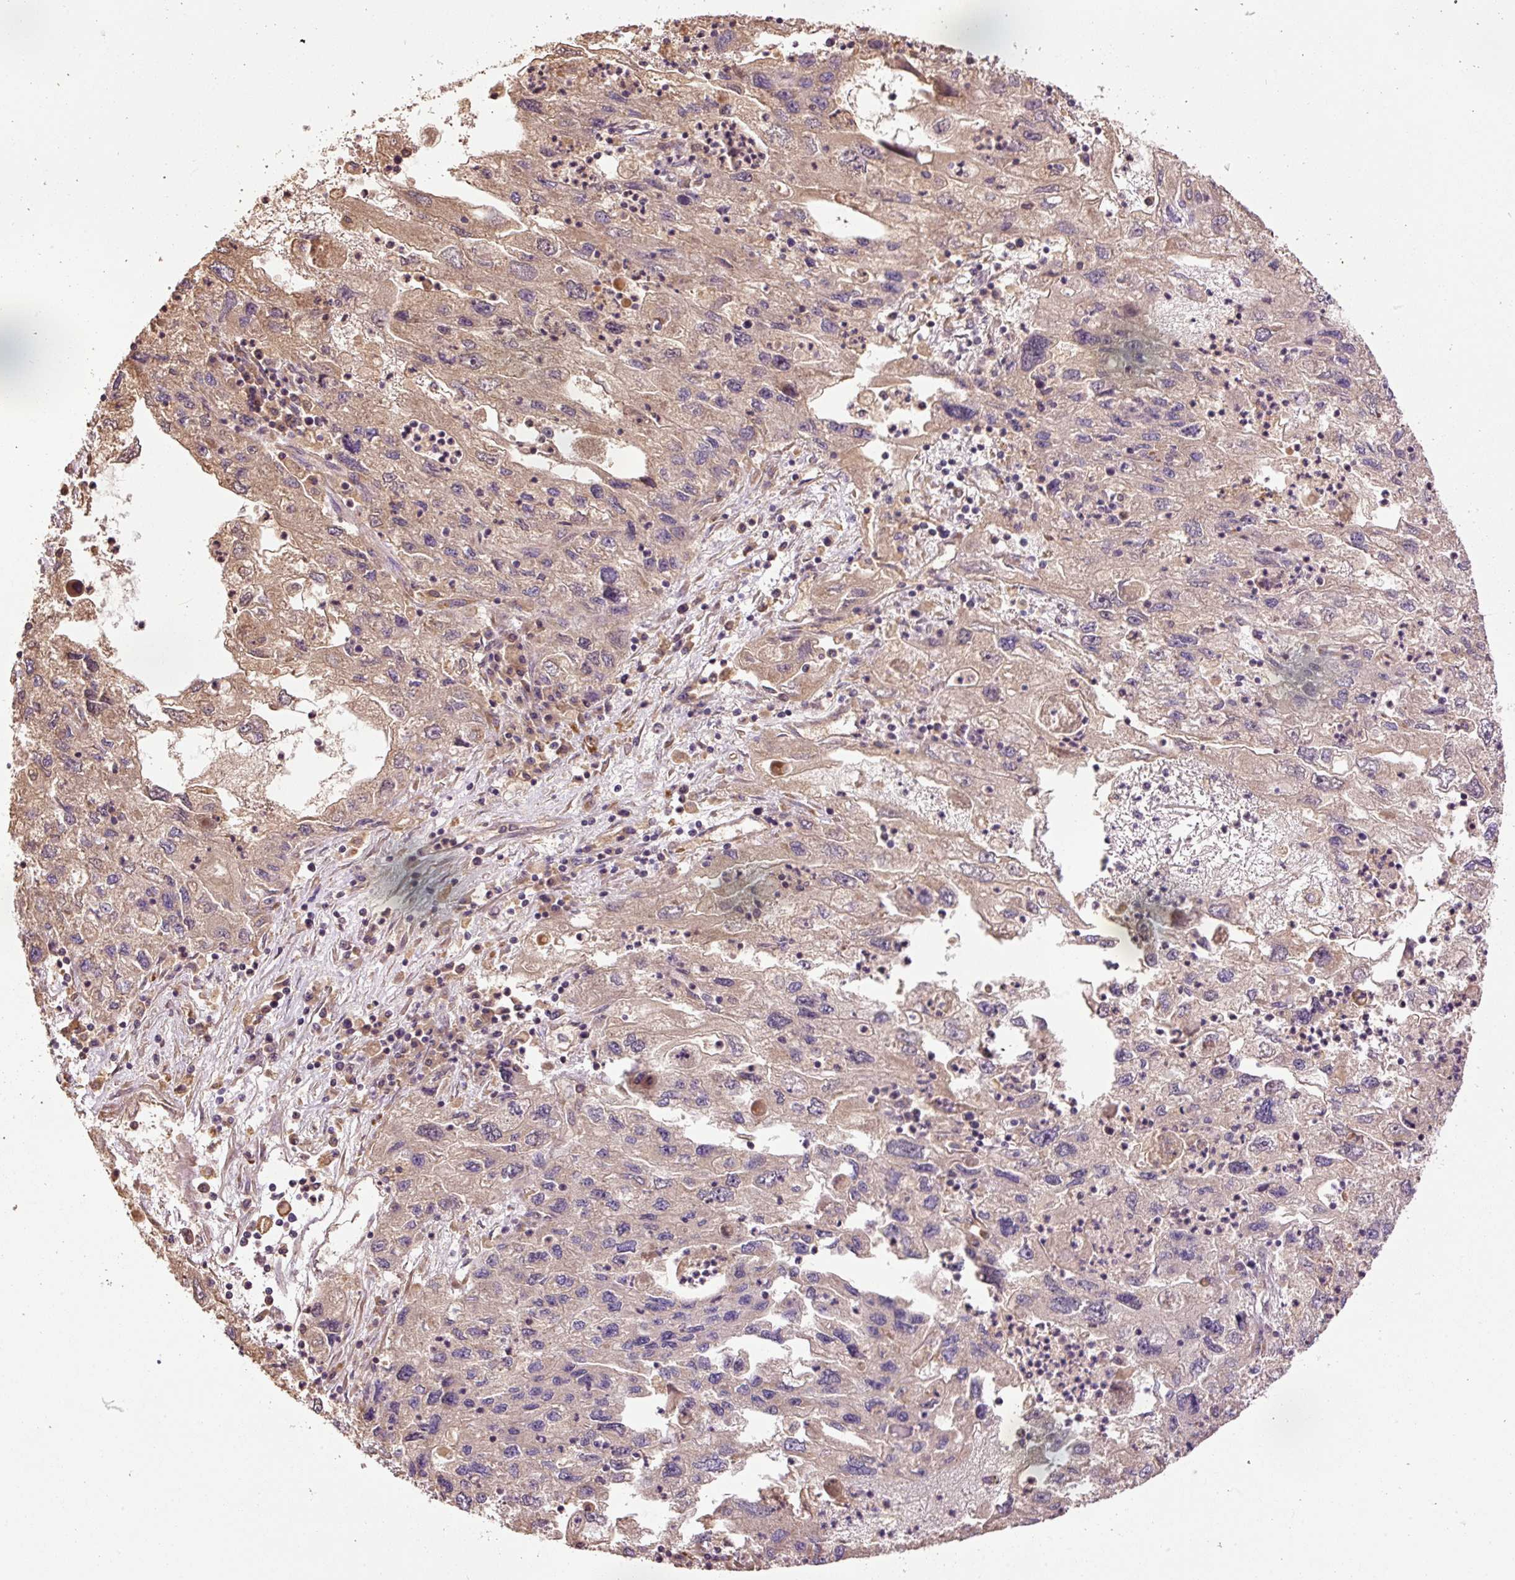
{"staining": {"intensity": "weak", "quantity": "25%-75%", "location": "cytoplasmic/membranous"}, "tissue": "endometrial cancer", "cell_type": "Tumor cells", "image_type": "cancer", "snomed": [{"axis": "morphology", "description": "Adenocarcinoma, NOS"}, {"axis": "topography", "description": "Endometrium"}], "caption": "High-magnification brightfield microscopy of endometrial adenocarcinoma stained with DAB (brown) and counterstained with hematoxylin (blue). tumor cells exhibit weak cytoplasmic/membranous expression is seen in approximately25%-75% of cells. (DAB = brown stain, brightfield microscopy at high magnification).", "gene": "NID2", "patient": {"sex": "female", "age": 49}}